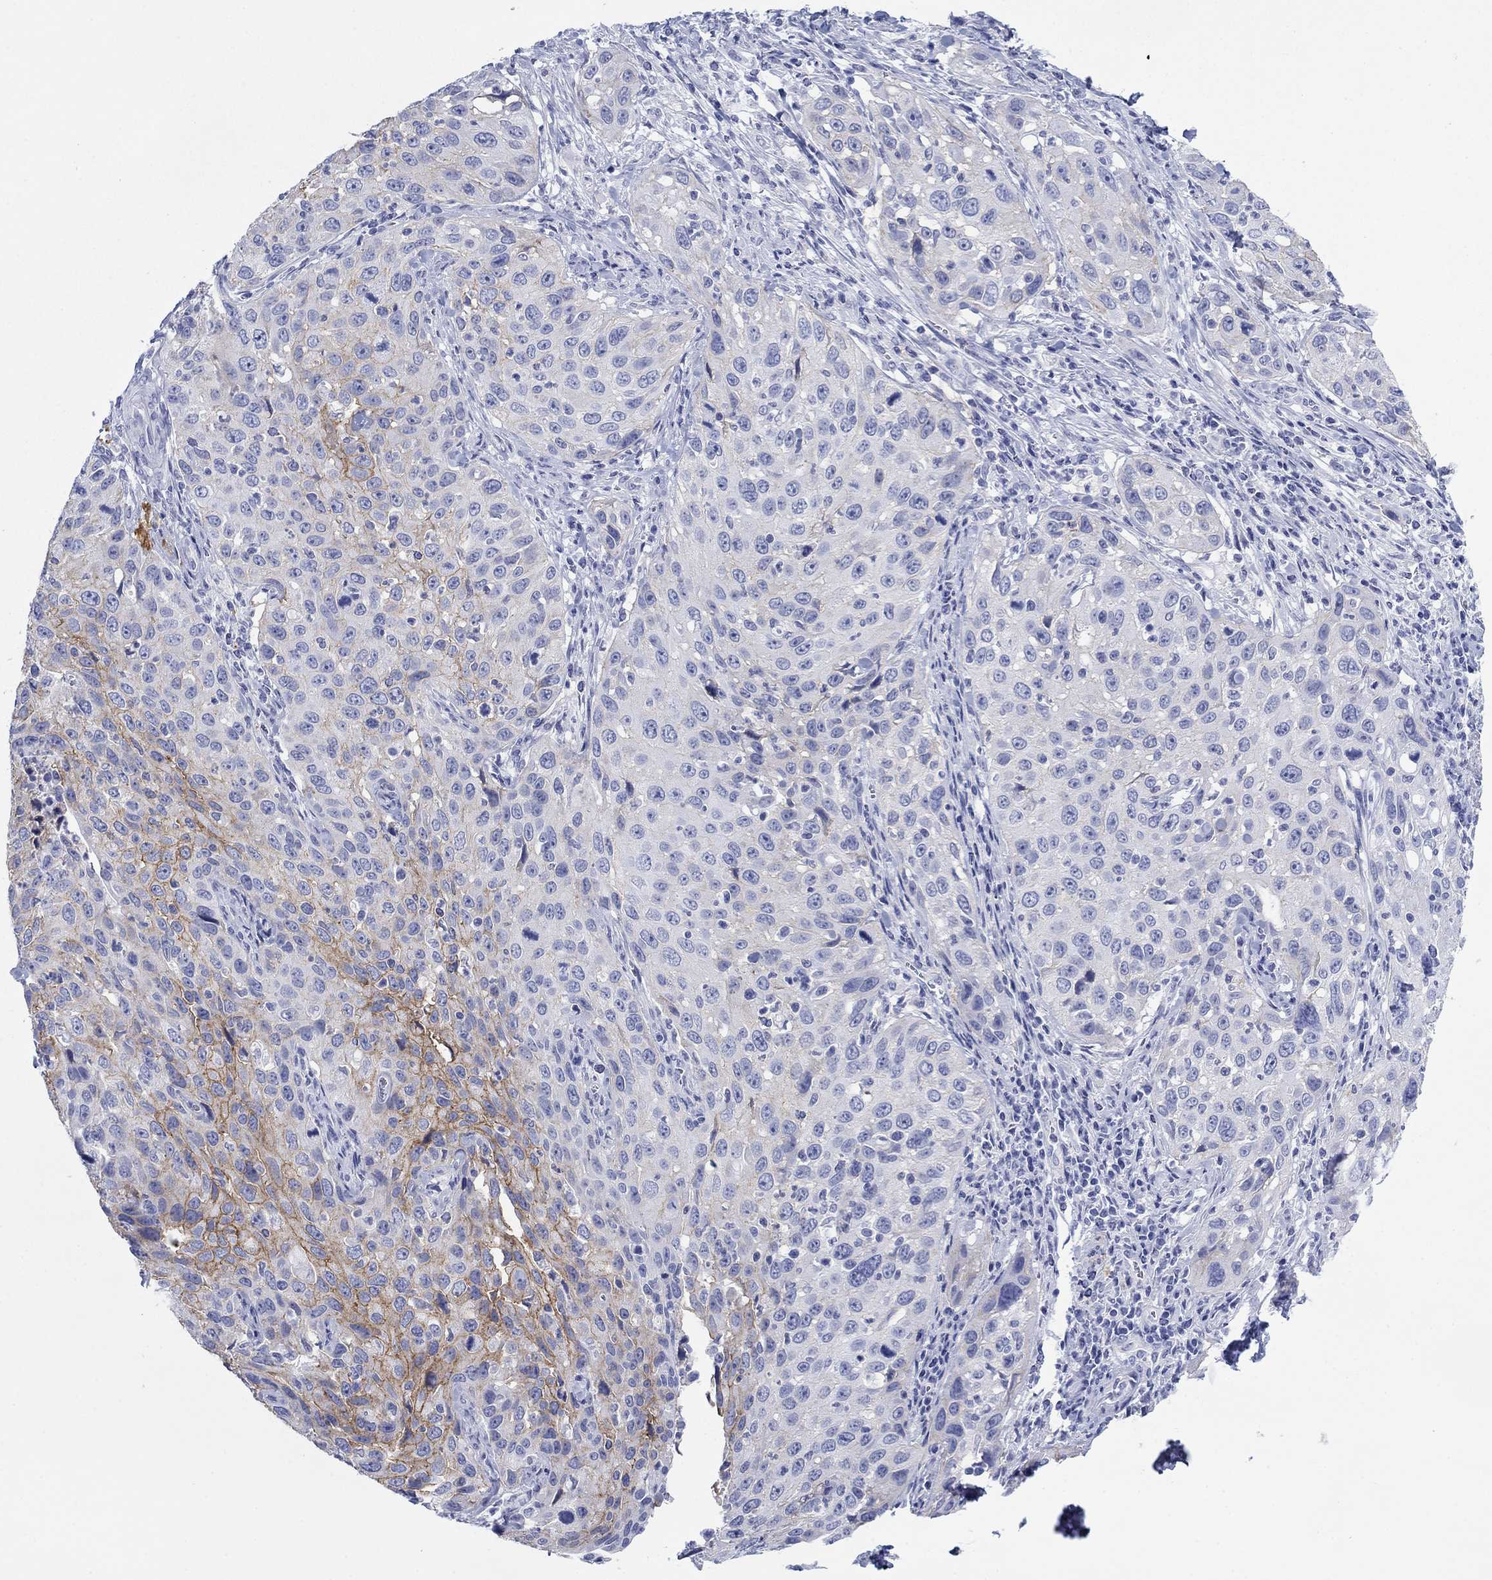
{"staining": {"intensity": "moderate", "quantity": "<25%", "location": "cytoplasmic/membranous"}, "tissue": "cervical cancer", "cell_type": "Tumor cells", "image_type": "cancer", "snomed": [{"axis": "morphology", "description": "Squamous cell carcinoma, NOS"}, {"axis": "topography", "description": "Cervix"}], "caption": "Human cervical cancer stained with a protein marker exhibits moderate staining in tumor cells.", "gene": "ATP1B1", "patient": {"sex": "female", "age": 26}}